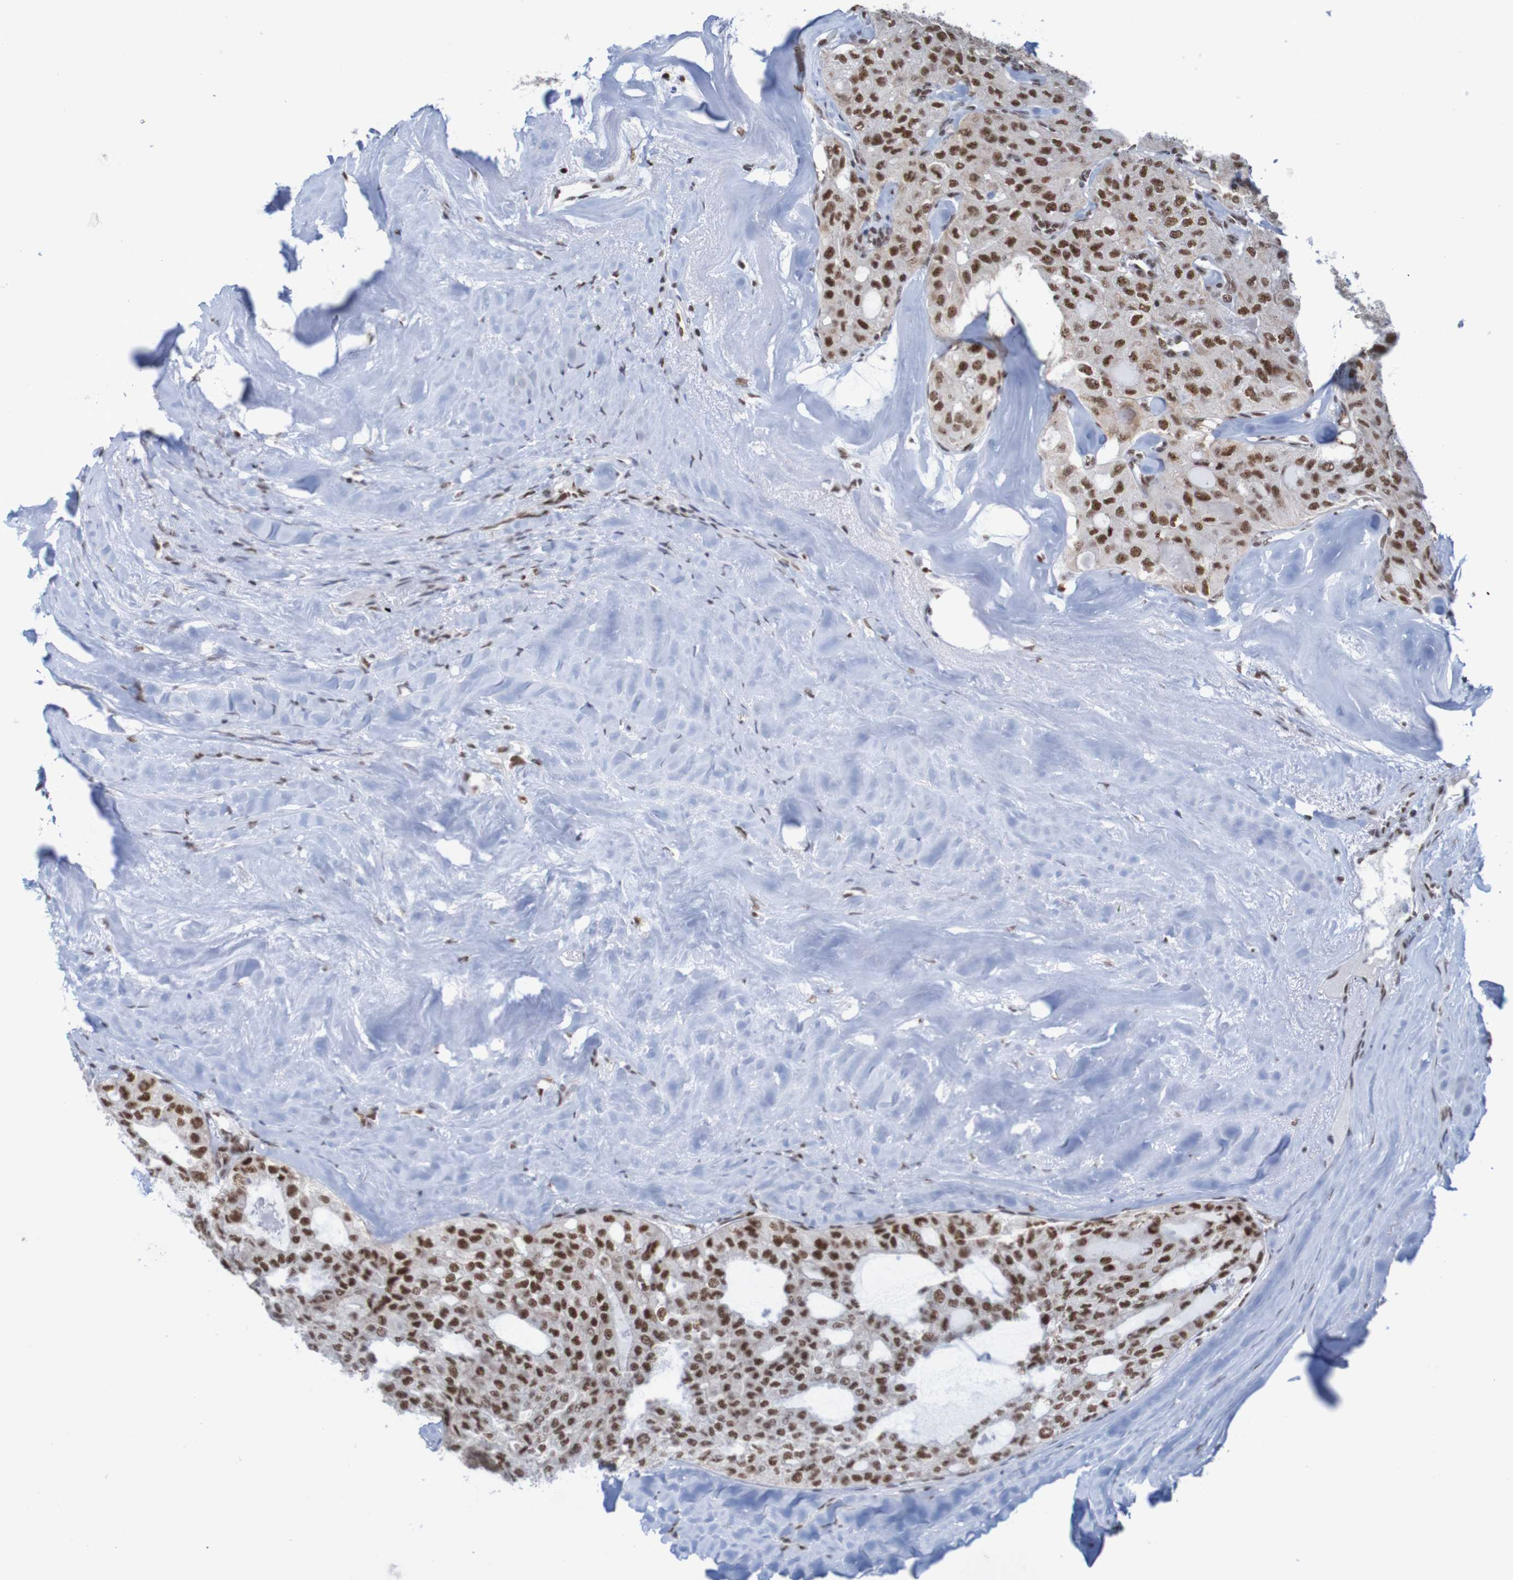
{"staining": {"intensity": "strong", "quantity": ">75%", "location": "nuclear"}, "tissue": "thyroid cancer", "cell_type": "Tumor cells", "image_type": "cancer", "snomed": [{"axis": "morphology", "description": "Follicular adenoma carcinoma, NOS"}, {"axis": "topography", "description": "Thyroid gland"}], "caption": "This image reveals thyroid follicular adenoma carcinoma stained with immunohistochemistry to label a protein in brown. The nuclear of tumor cells show strong positivity for the protein. Nuclei are counter-stained blue.", "gene": "THRAP3", "patient": {"sex": "male", "age": 75}}